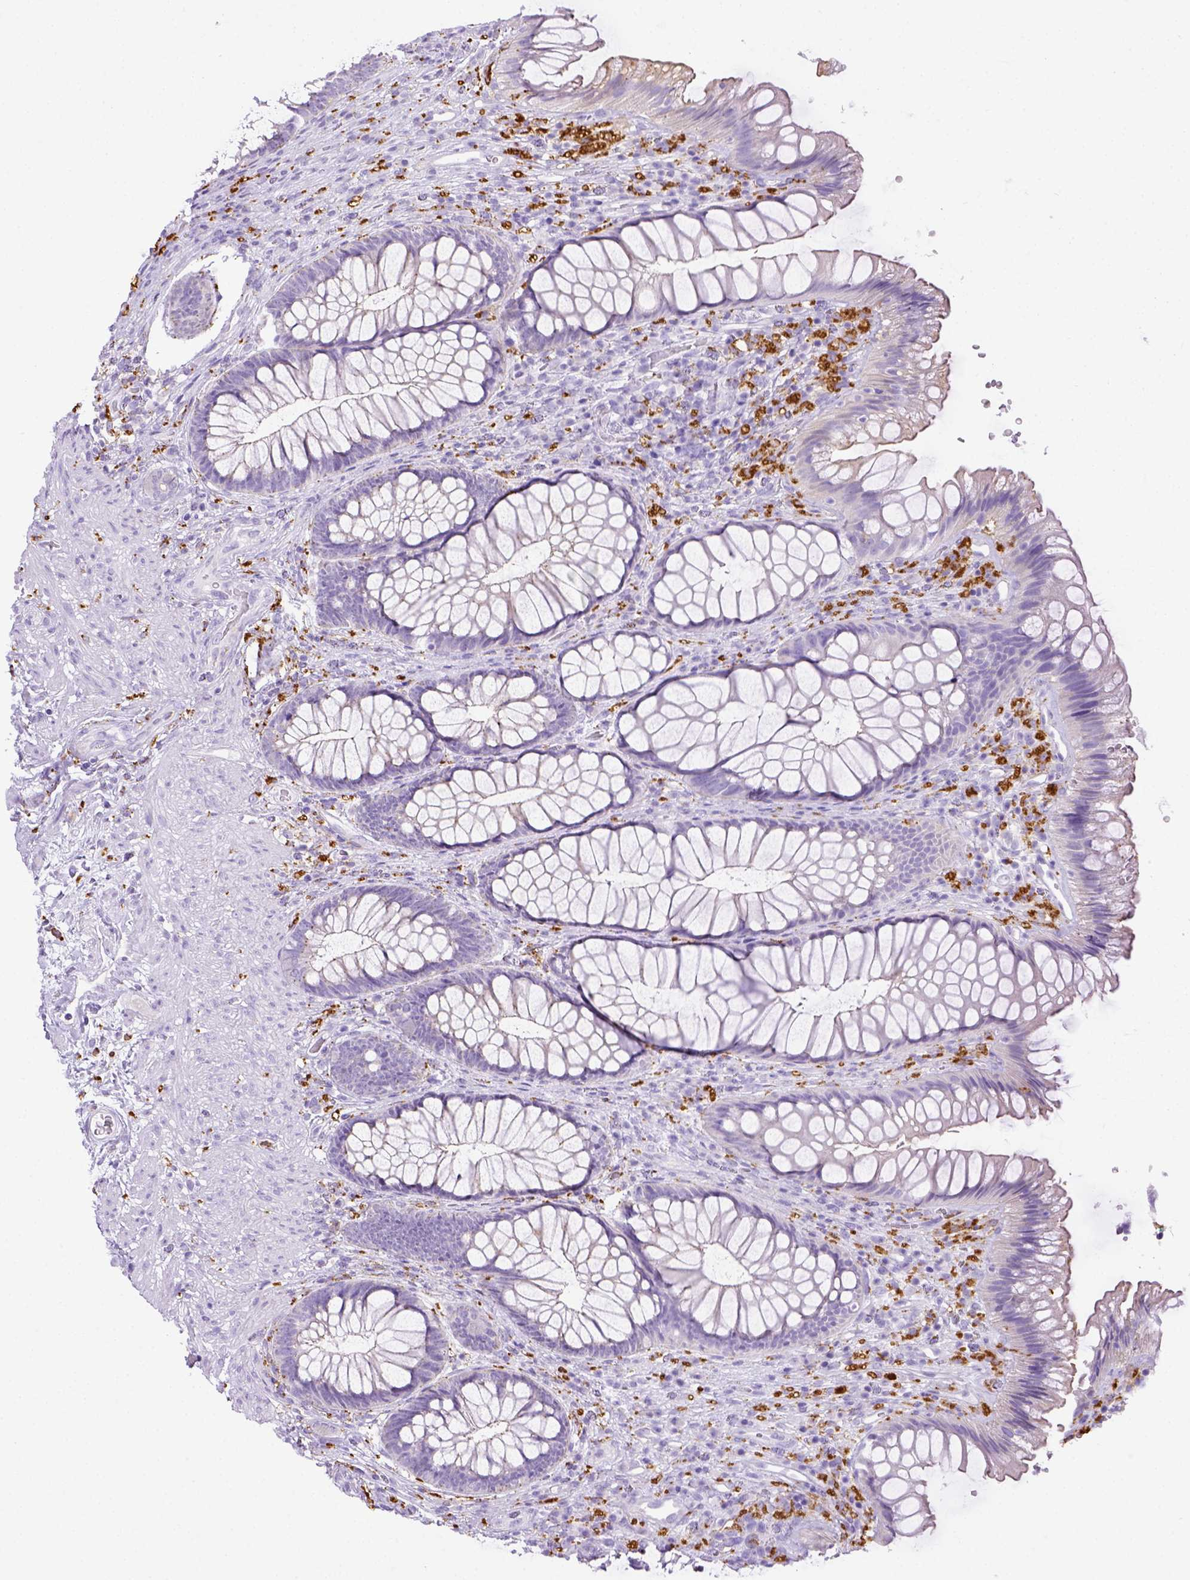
{"staining": {"intensity": "negative", "quantity": "none", "location": "none"}, "tissue": "rectum", "cell_type": "Glandular cells", "image_type": "normal", "snomed": [{"axis": "morphology", "description": "Normal tissue, NOS"}, {"axis": "topography", "description": "Smooth muscle"}, {"axis": "topography", "description": "Rectum"}], "caption": "IHC histopathology image of normal rectum stained for a protein (brown), which exhibits no expression in glandular cells.", "gene": "CD68", "patient": {"sex": "male", "age": 53}}